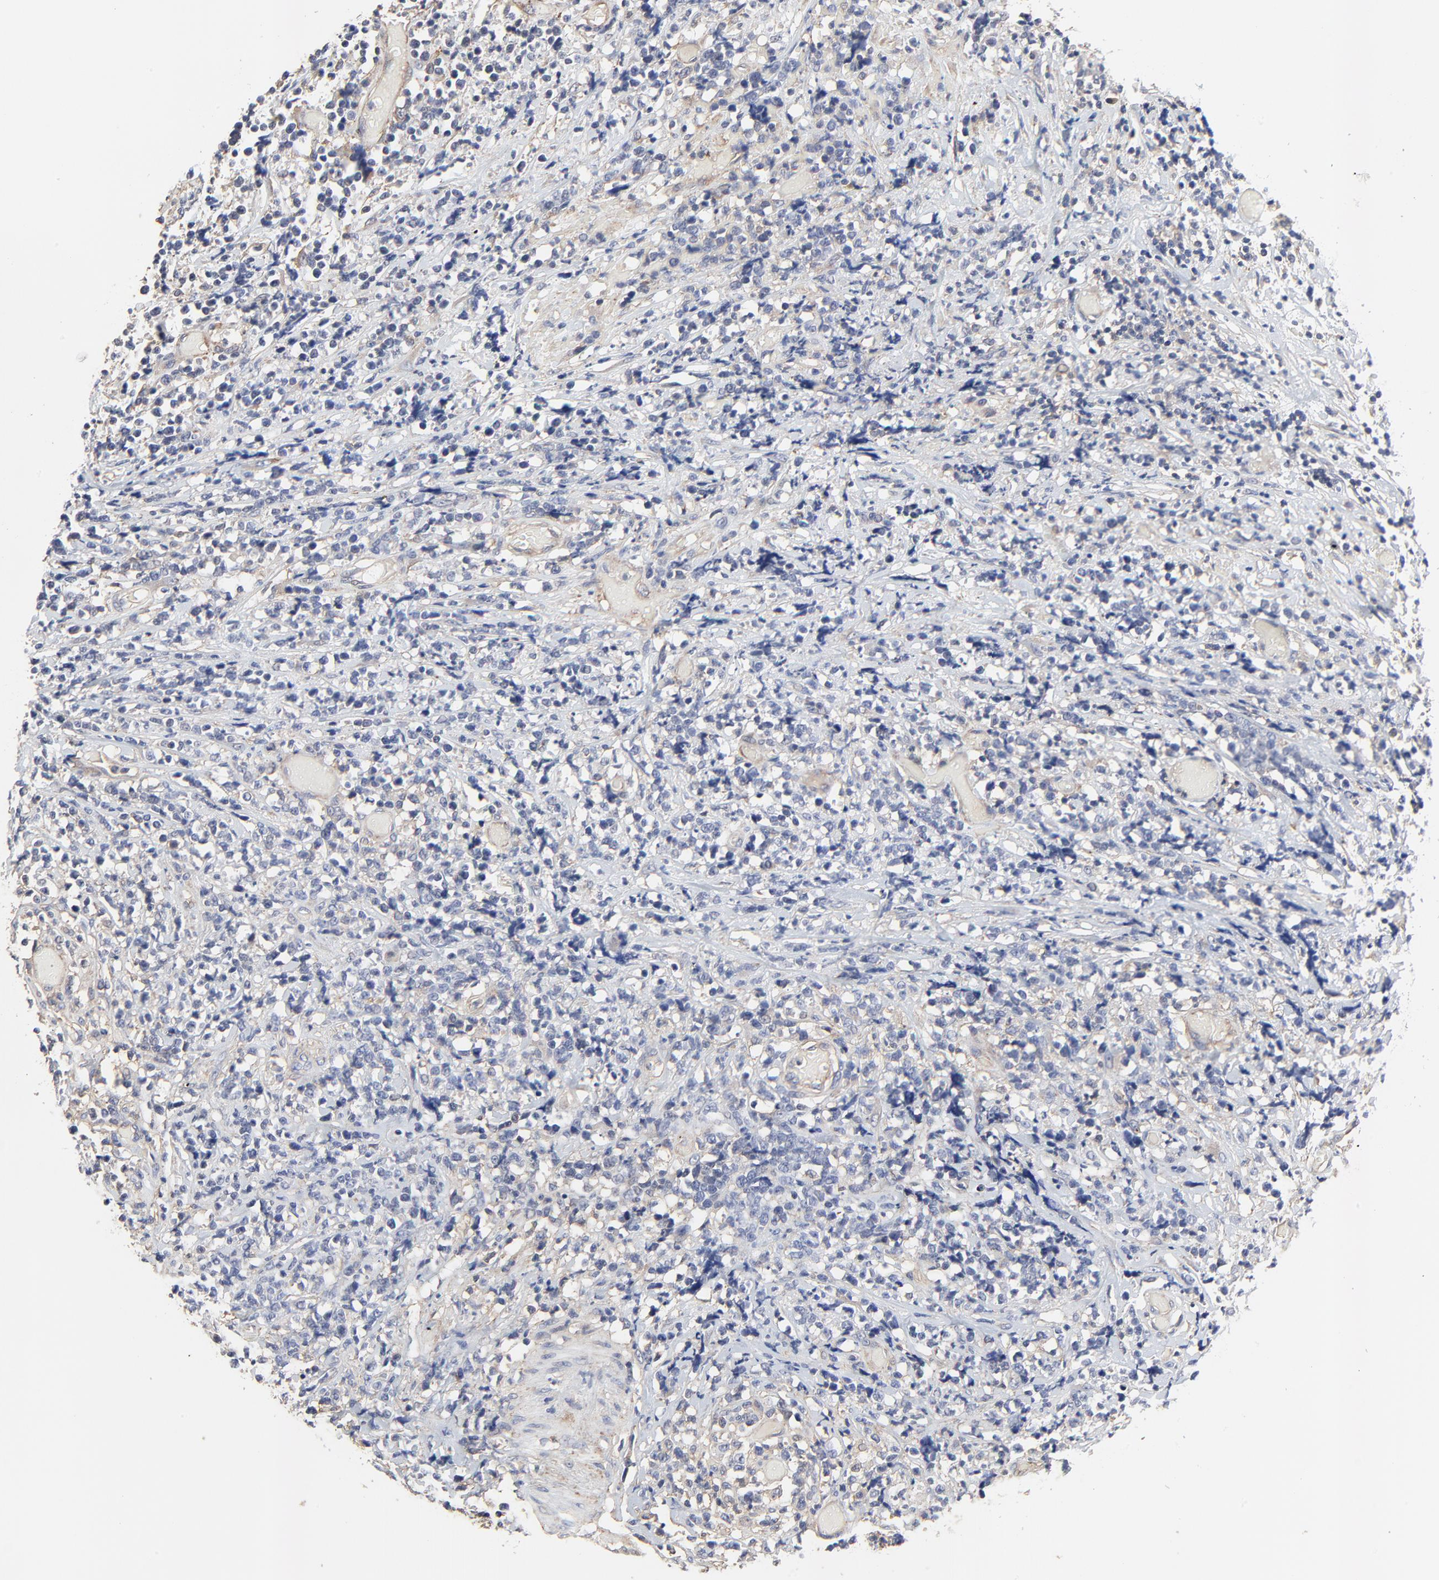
{"staining": {"intensity": "negative", "quantity": "none", "location": "none"}, "tissue": "lymphoma", "cell_type": "Tumor cells", "image_type": "cancer", "snomed": [{"axis": "morphology", "description": "Malignant lymphoma, non-Hodgkin's type, High grade"}, {"axis": "topography", "description": "Colon"}], "caption": "The histopathology image reveals no staining of tumor cells in high-grade malignant lymphoma, non-Hodgkin's type.", "gene": "NXF3", "patient": {"sex": "male", "age": 82}}